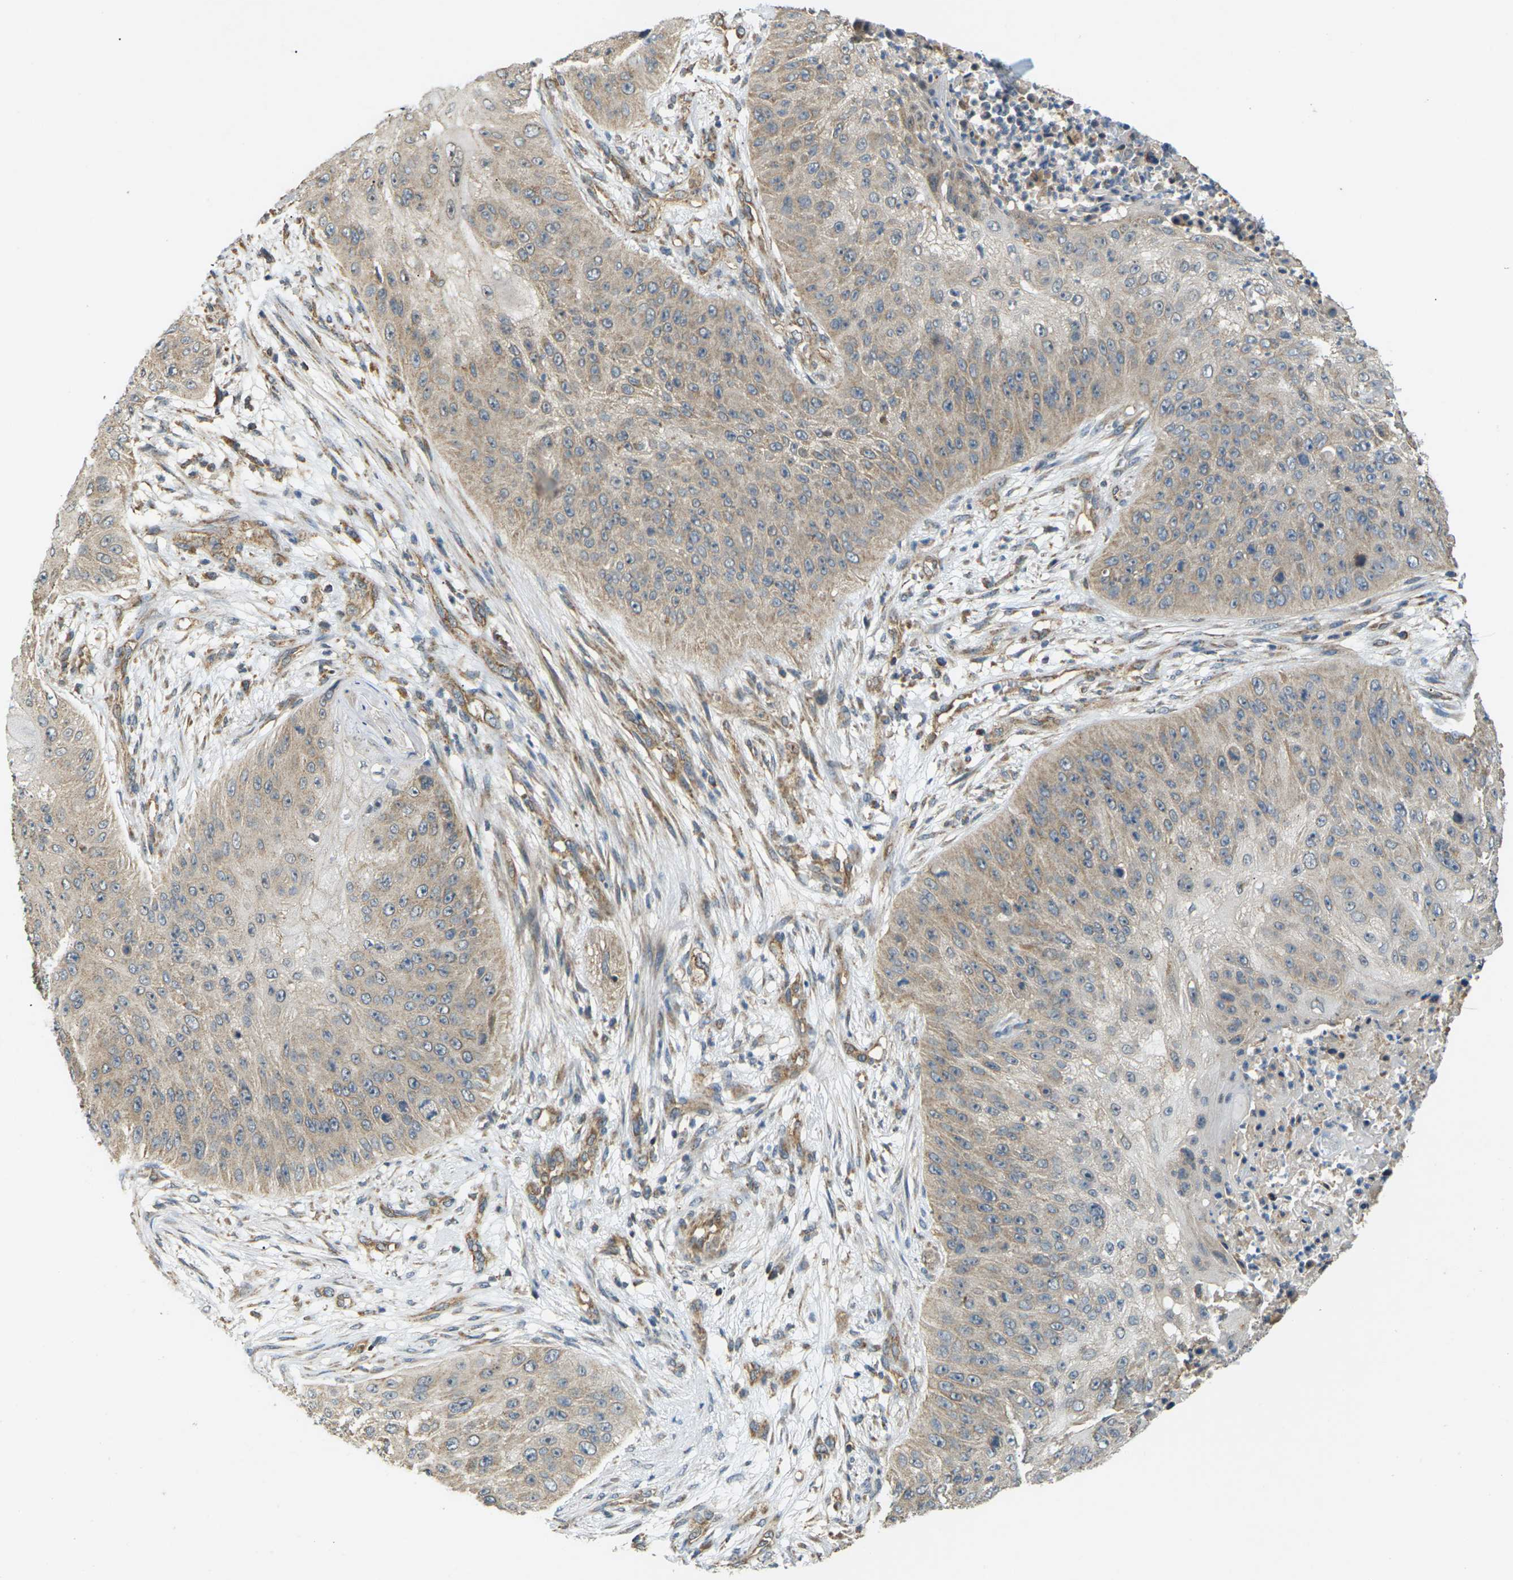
{"staining": {"intensity": "weak", "quantity": ">75%", "location": "cytoplasmic/membranous"}, "tissue": "skin cancer", "cell_type": "Tumor cells", "image_type": "cancer", "snomed": [{"axis": "morphology", "description": "Squamous cell carcinoma, NOS"}, {"axis": "topography", "description": "Skin"}], "caption": "Protein analysis of skin cancer tissue reveals weak cytoplasmic/membranous staining in about >75% of tumor cells.", "gene": "KSR1", "patient": {"sex": "female", "age": 80}}